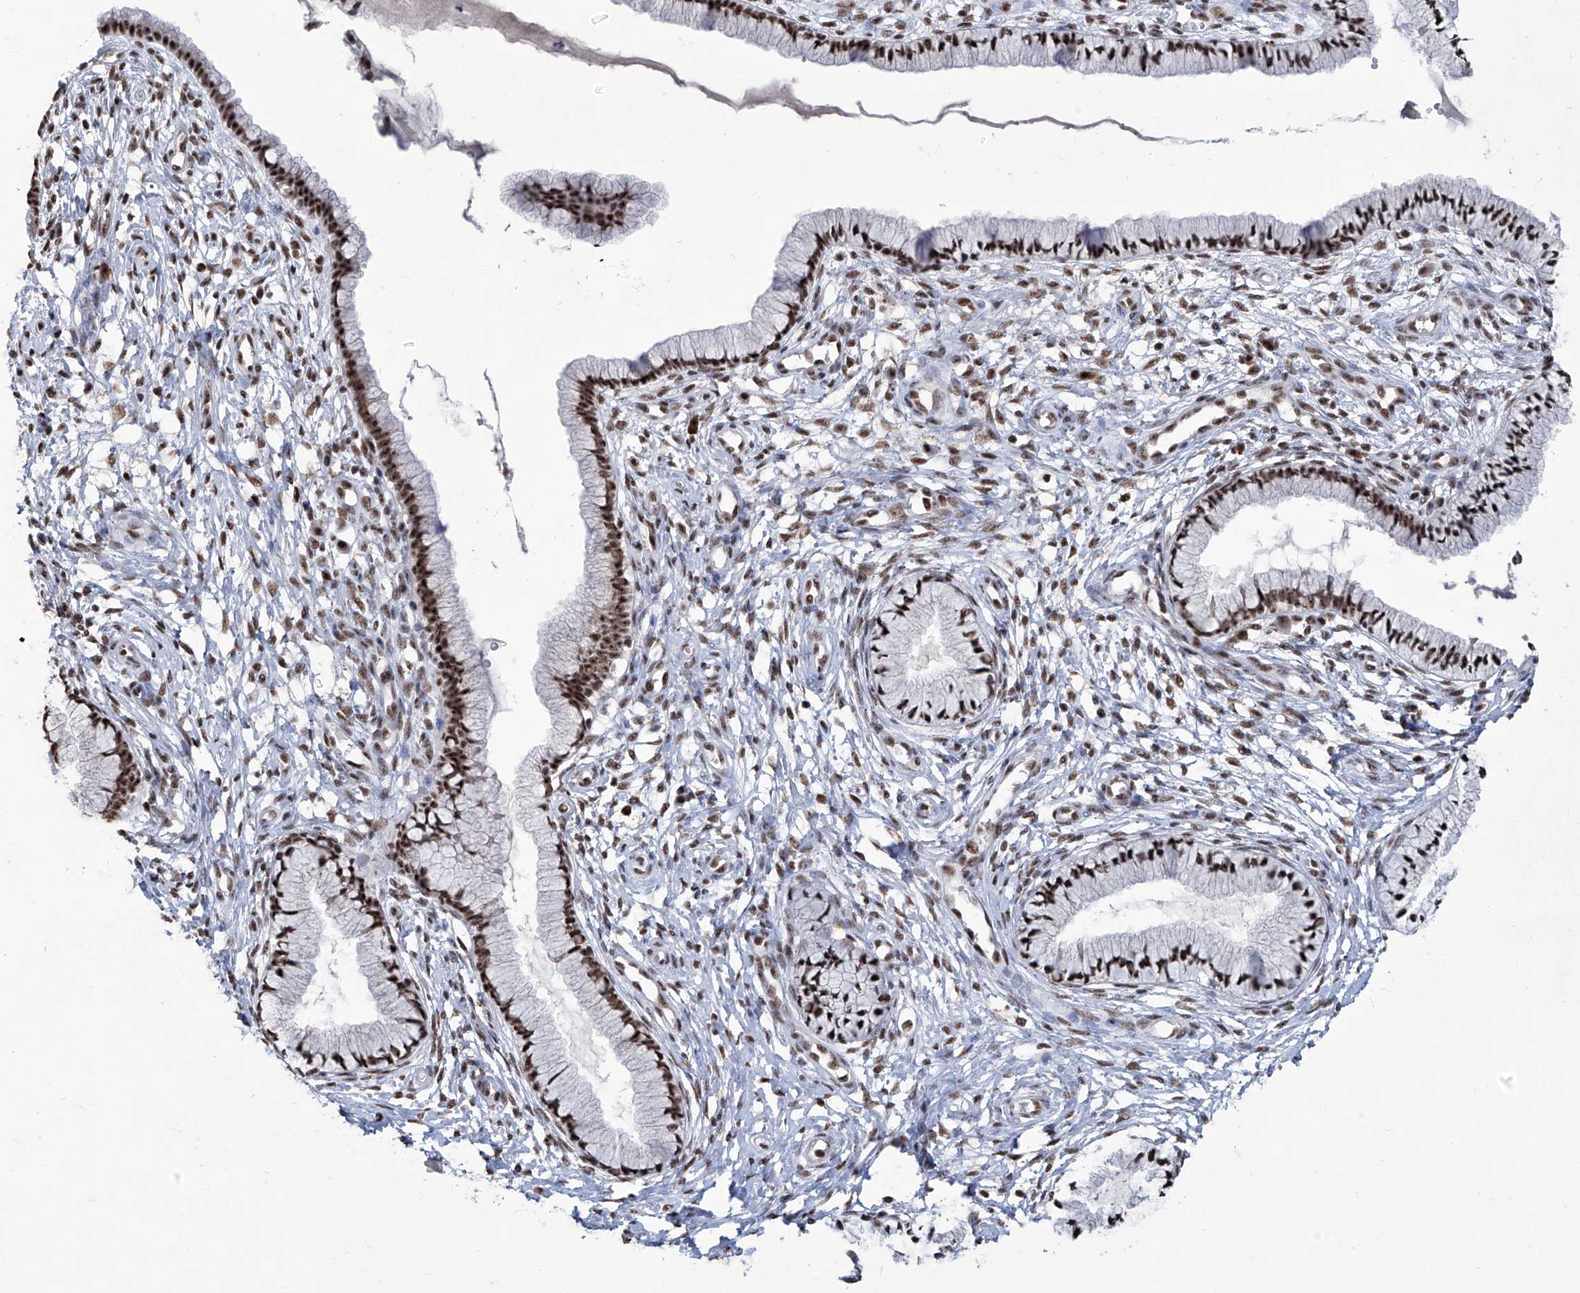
{"staining": {"intensity": "strong", "quantity": ">75%", "location": "nuclear"}, "tissue": "cervix", "cell_type": "Glandular cells", "image_type": "normal", "snomed": [{"axis": "morphology", "description": "Normal tissue, NOS"}, {"axis": "topography", "description": "Cervix"}], "caption": "Strong nuclear staining is present in approximately >75% of glandular cells in unremarkable cervix.", "gene": "FBXL4", "patient": {"sex": "female", "age": 36}}